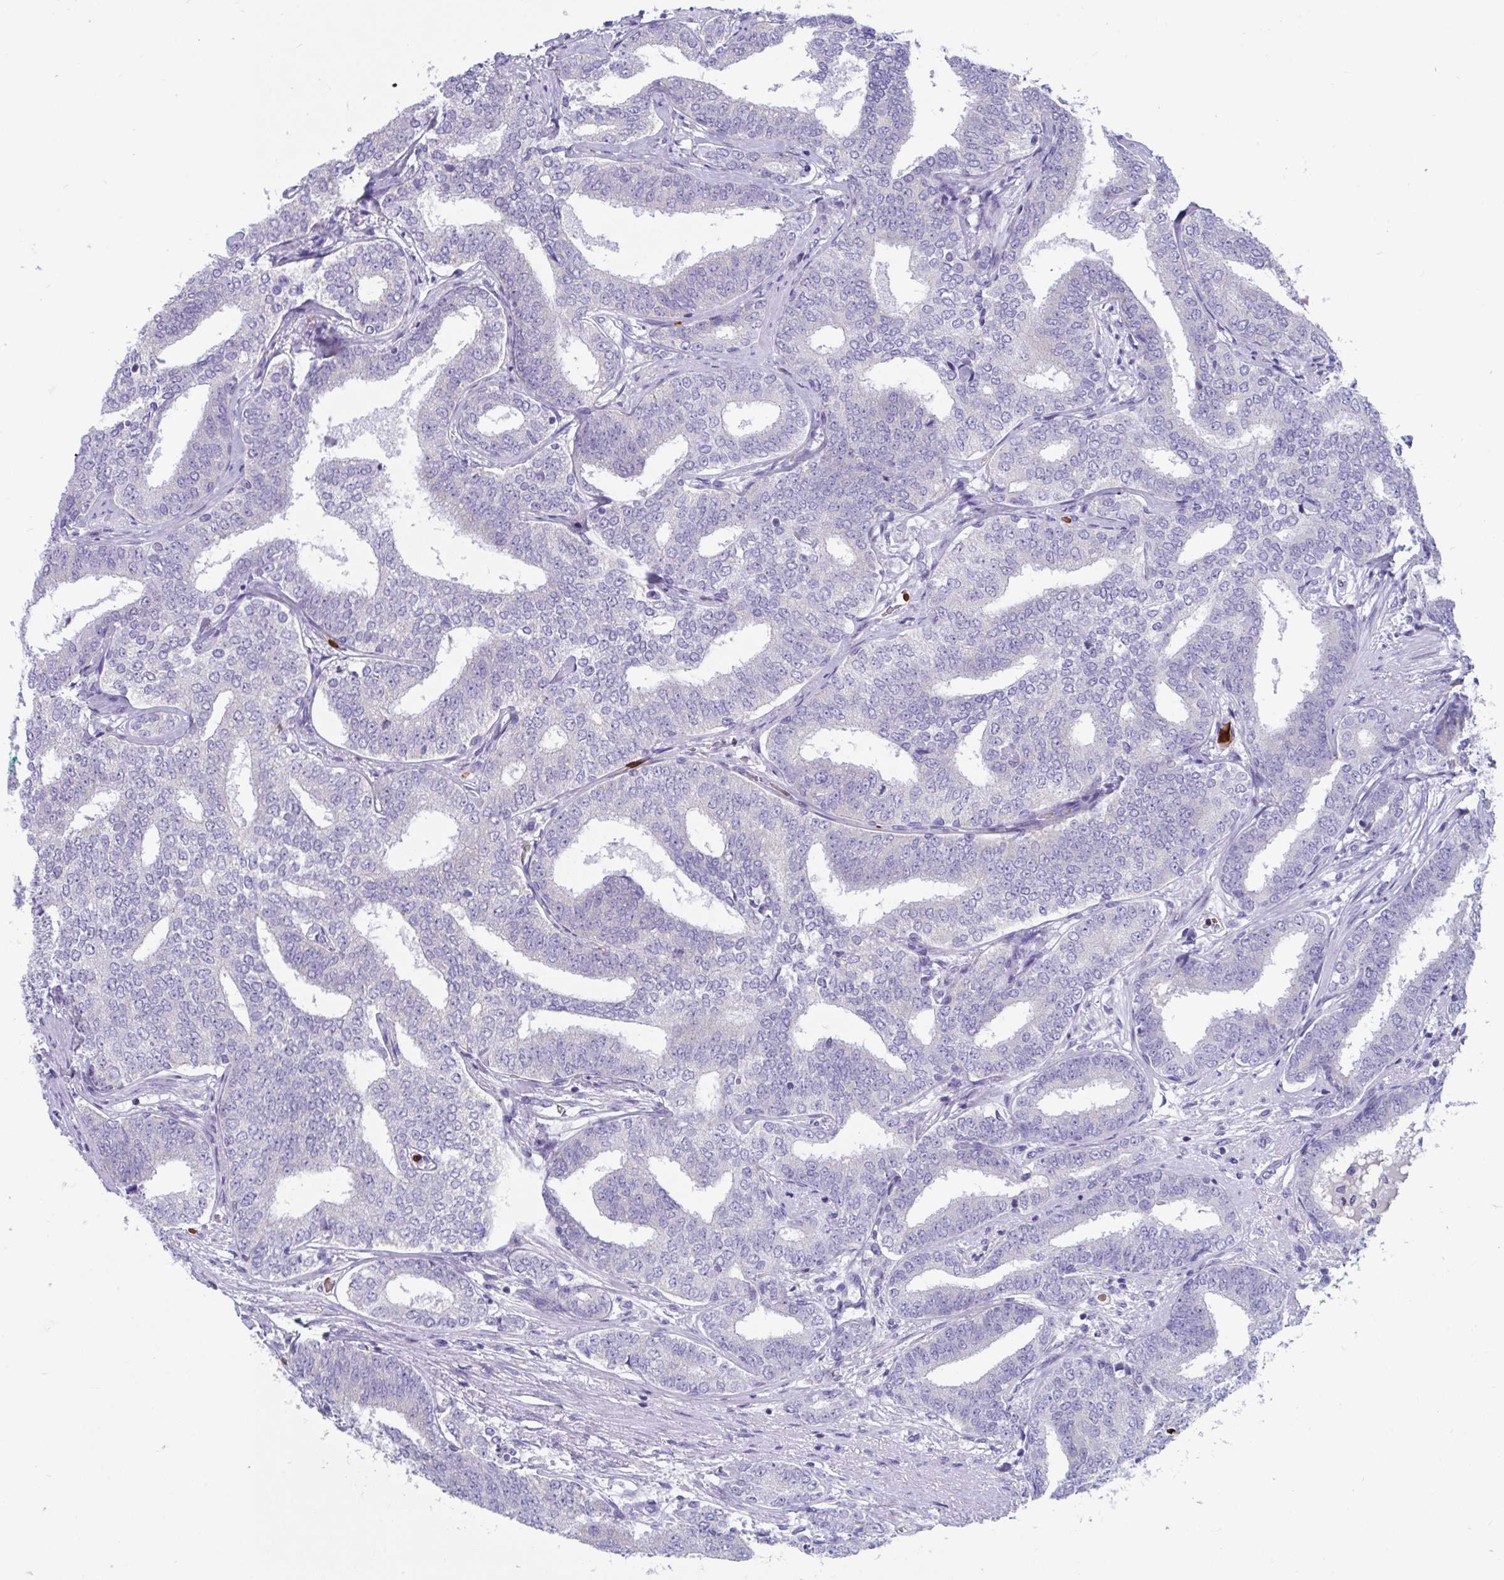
{"staining": {"intensity": "negative", "quantity": "none", "location": "none"}, "tissue": "prostate cancer", "cell_type": "Tumor cells", "image_type": "cancer", "snomed": [{"axis": "morphology", "description": "Adenocarcinoma, High grade"}, {"axis": "topography", "description": "Prostate"}], "caption": "An immunohistochemistry histopathology image of prostate cancer is shown. There is no staining in tumor cells of prostate cancer. (DAB immunohistochemistry (IHC) with hematoxylin counter stain).", "gene": "TTC30B", "patient": {"sex": "male", "age": 72}}